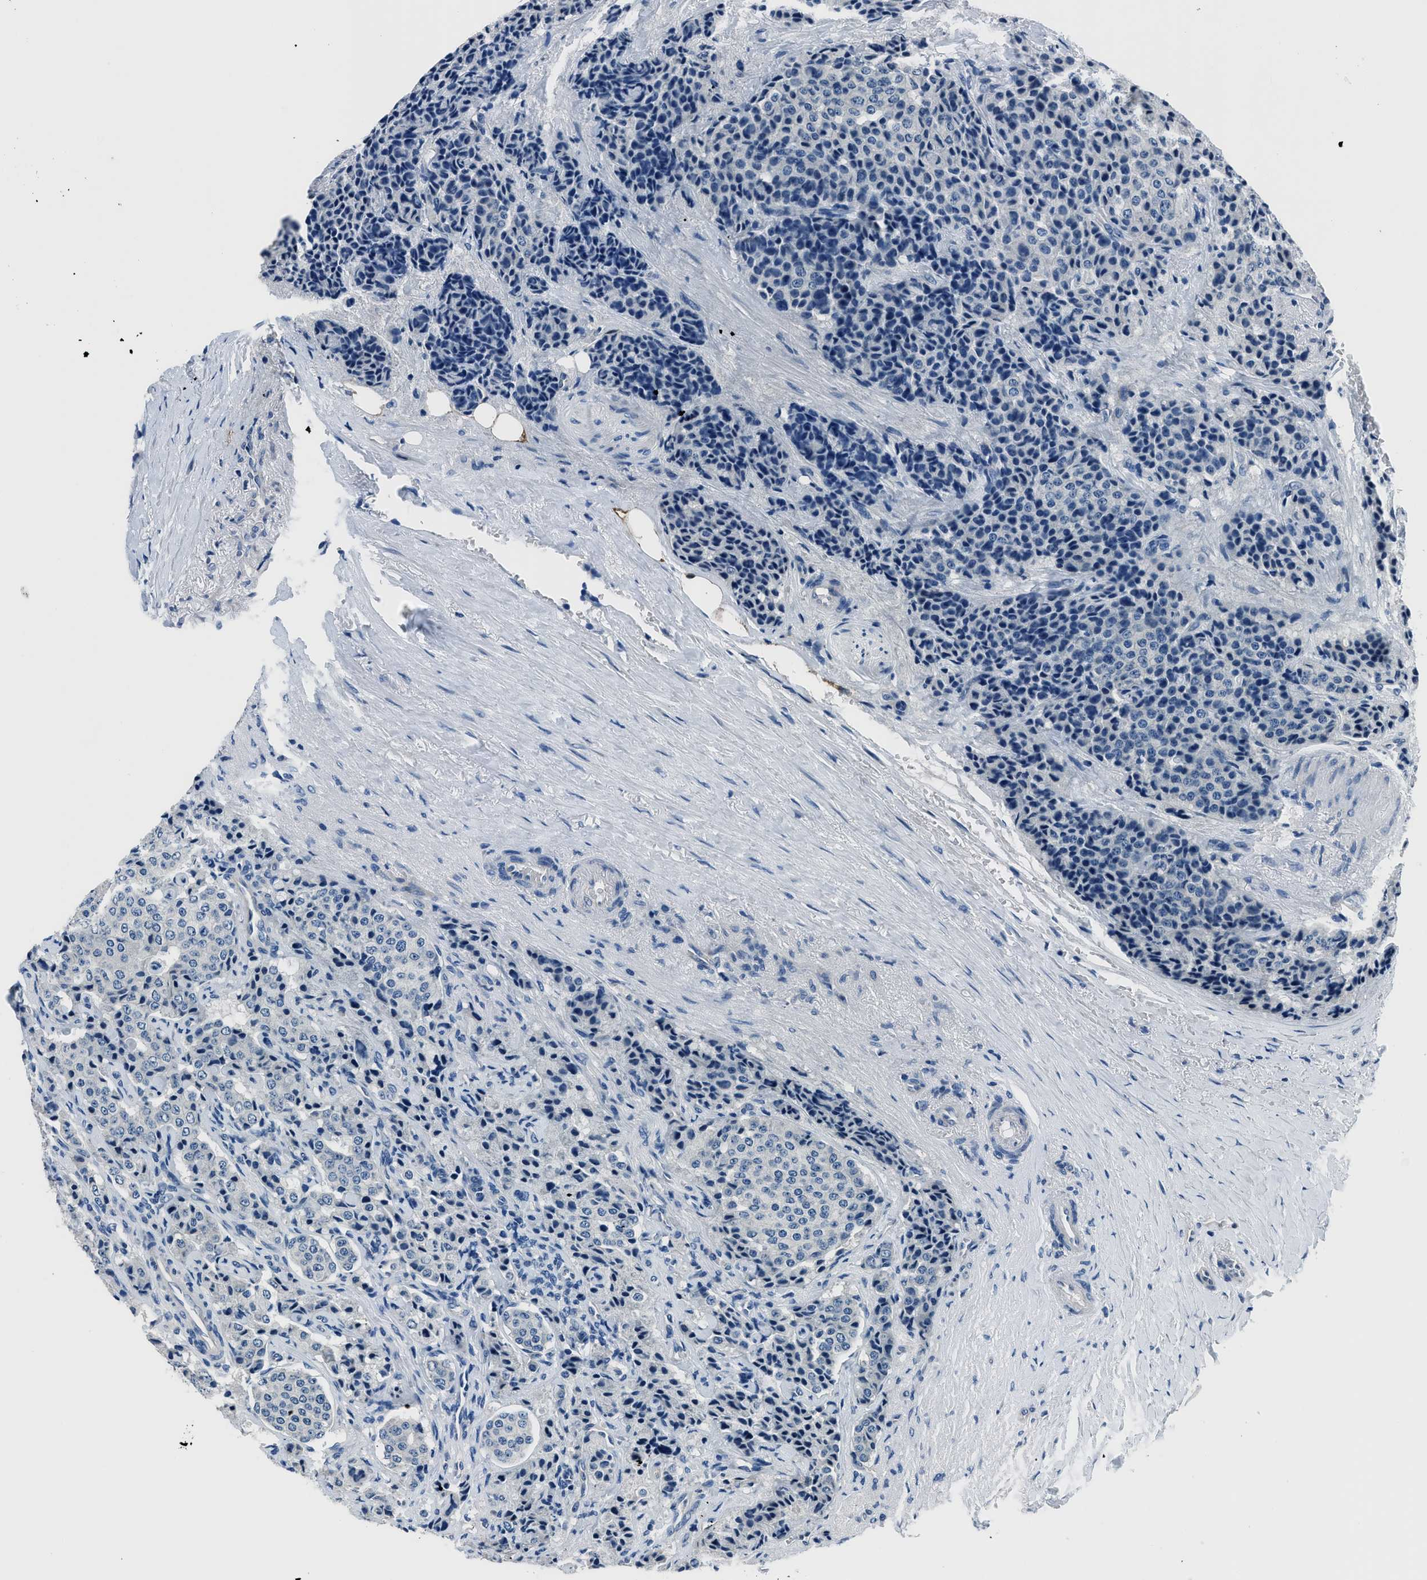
{"staining": {"intensity": "negative", "quantity": "none", "location": "none"}, "tissue": "carcinoid", "cell_type": "Tumor cells", "image_type": "cancer", "snomed": [{"axis": "morphology", "description": "Carcinoid, malignant, NOS"}, {"axis": "topography", "description": "Colon"}], "caption": "Immunohistochemistry (IHC) photomicrograph of carcinoid stained for a protein (brown), which demonstrates no positivity in tumor cells.", "gene": "GJA3", "patient": {"sex": "female", "age": 61}}